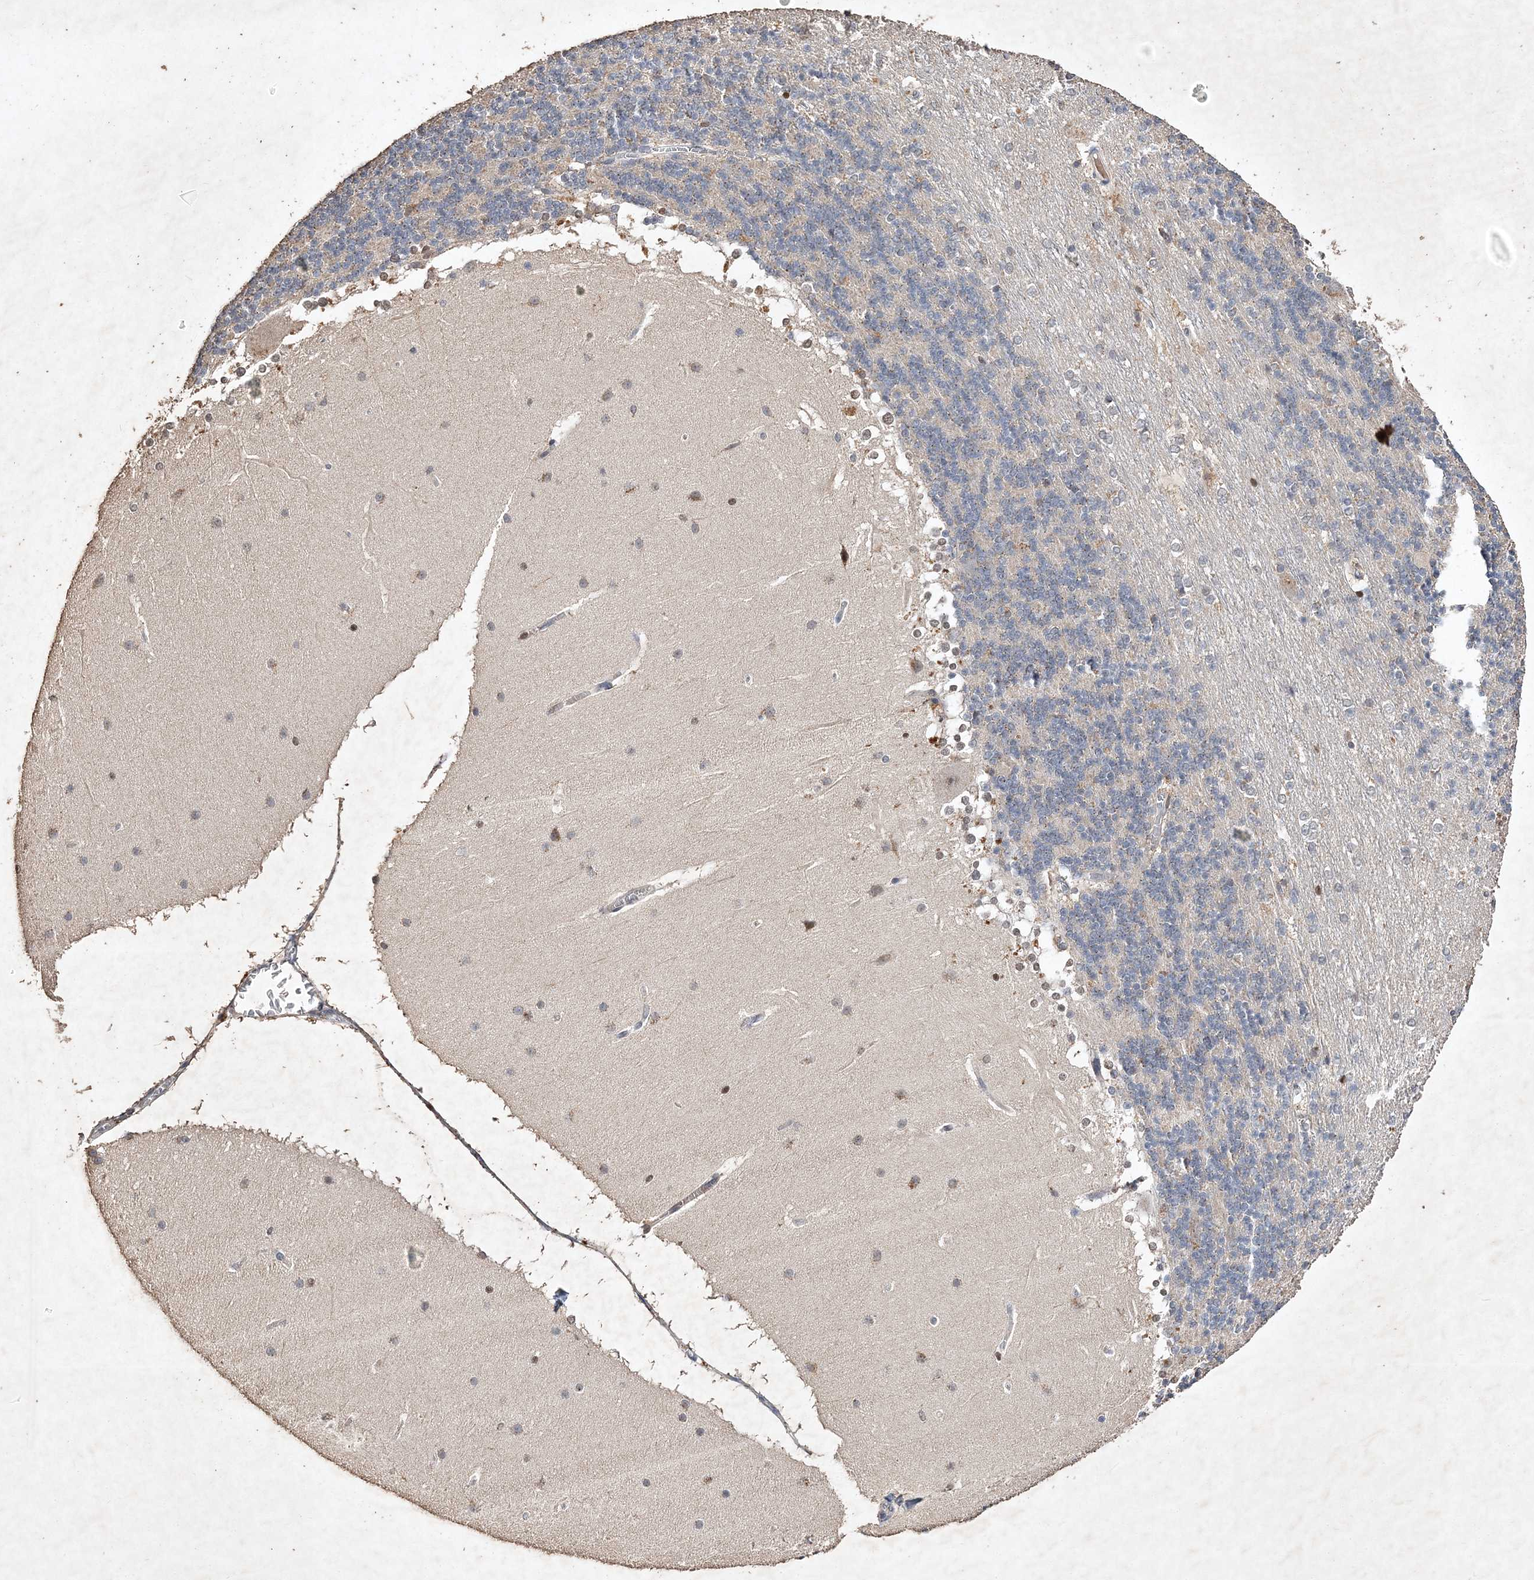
{"staining": {"intensity": "negative", "quantity": "none", "location": "none"}, "tissue": "cerebellum", "cell_type": "Cells in granular layer", "image_type": "normal", "snomed": [{"axis": "morphology", "description": "Normal tissue, NOS"}, {"axis": "topography", "description": "Cerebellum"}], "caption": "Cells in granular layer show no significant protein positivity in benign cerebellum. (DAB (3,3'-diaminobenzidine) immunohistochemistry visualized using brightfield microscopy, high magnification).", "gene": "C3orf38", "patient": {"sex": "female", "age": 19}}